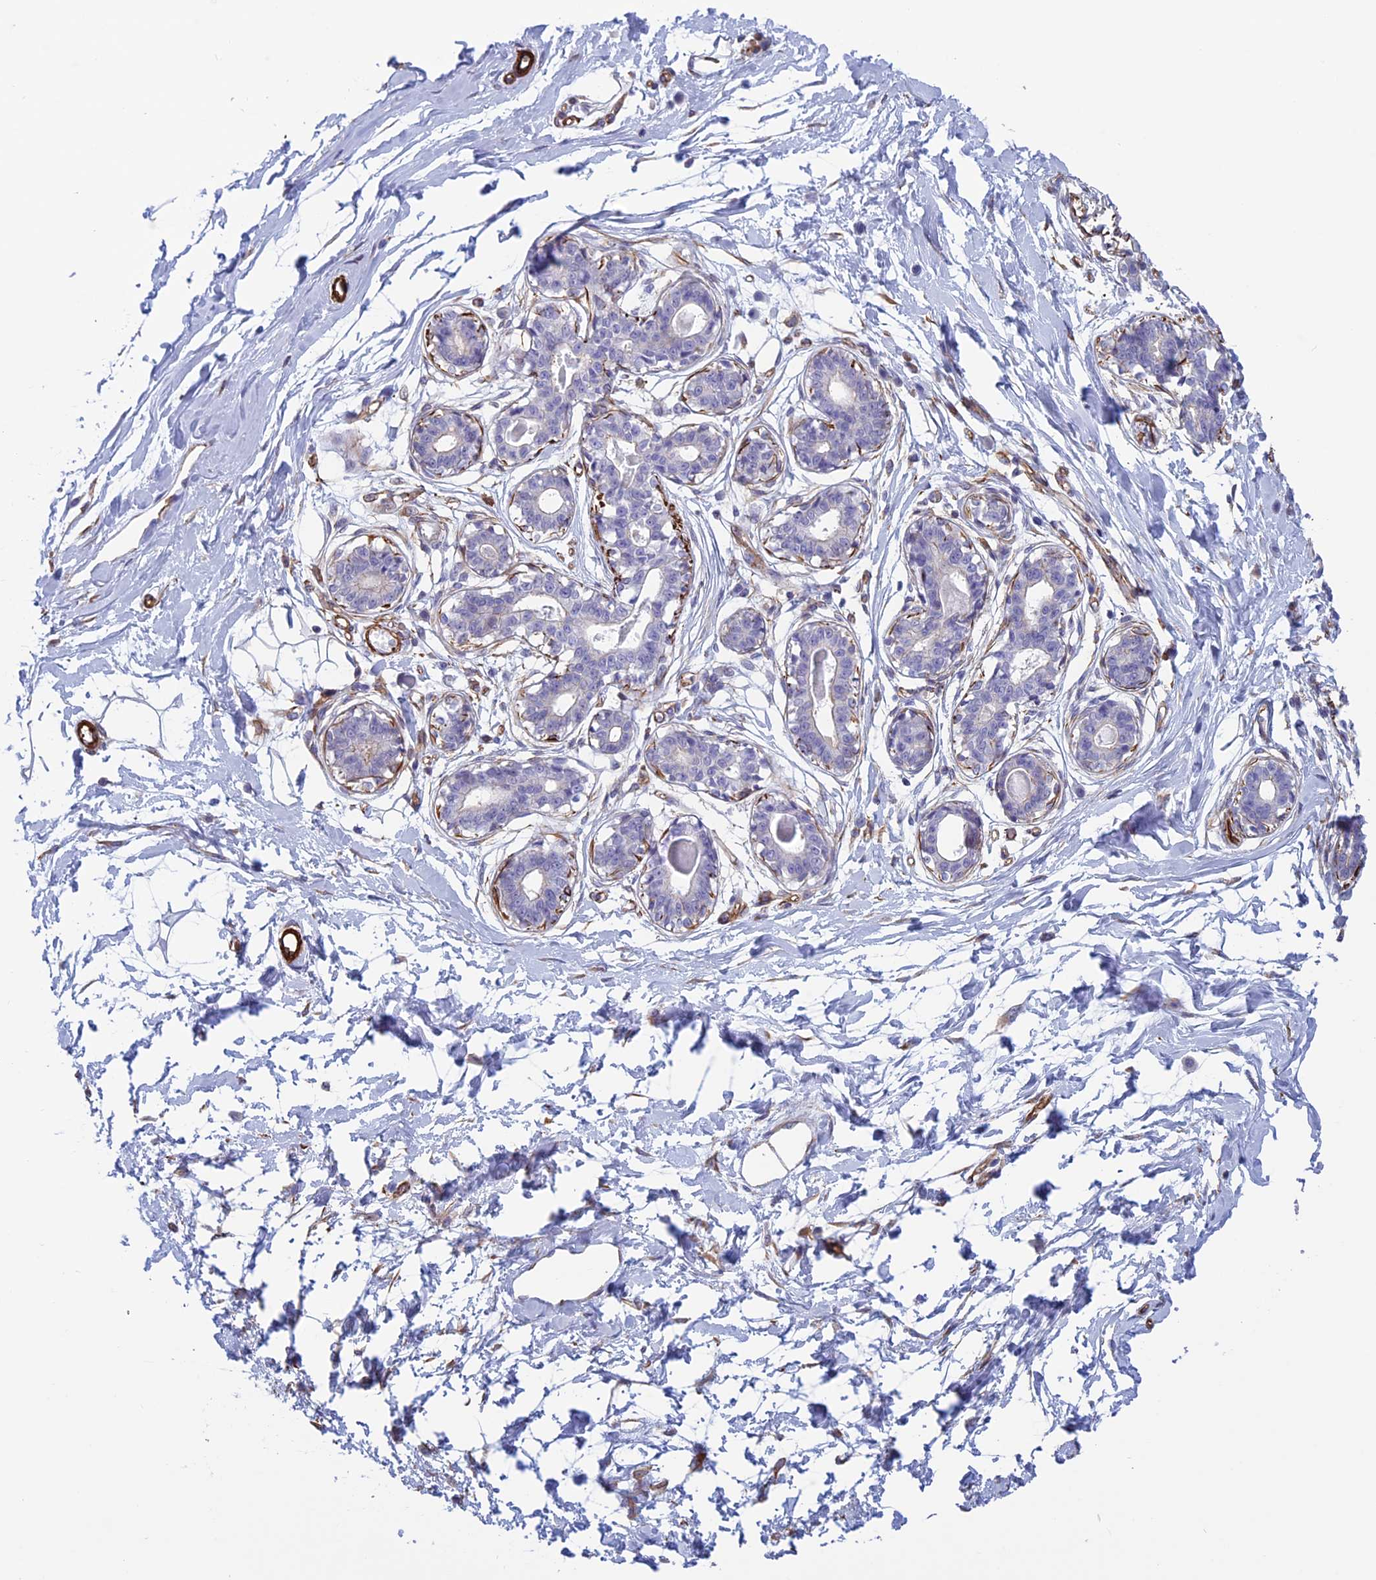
{"staining": {"intensity": "negative", "quantity": "none", "location": "none"}, "tissue": "breast", "cell_type": "Adipocytes", "image_type": "normal", "snomed": [{"axis": "morphology", "description": "Normal tissue, NOS"}, {"axis": "topography", "description": "Breast"}], "caption": "This is an immunohistochemistry (IHC) photomicrograph of normal human breast. There is no expression in adipocytes.", "gene": "ANGPTL2", "patient": {"sex": "female", "age": 45}}